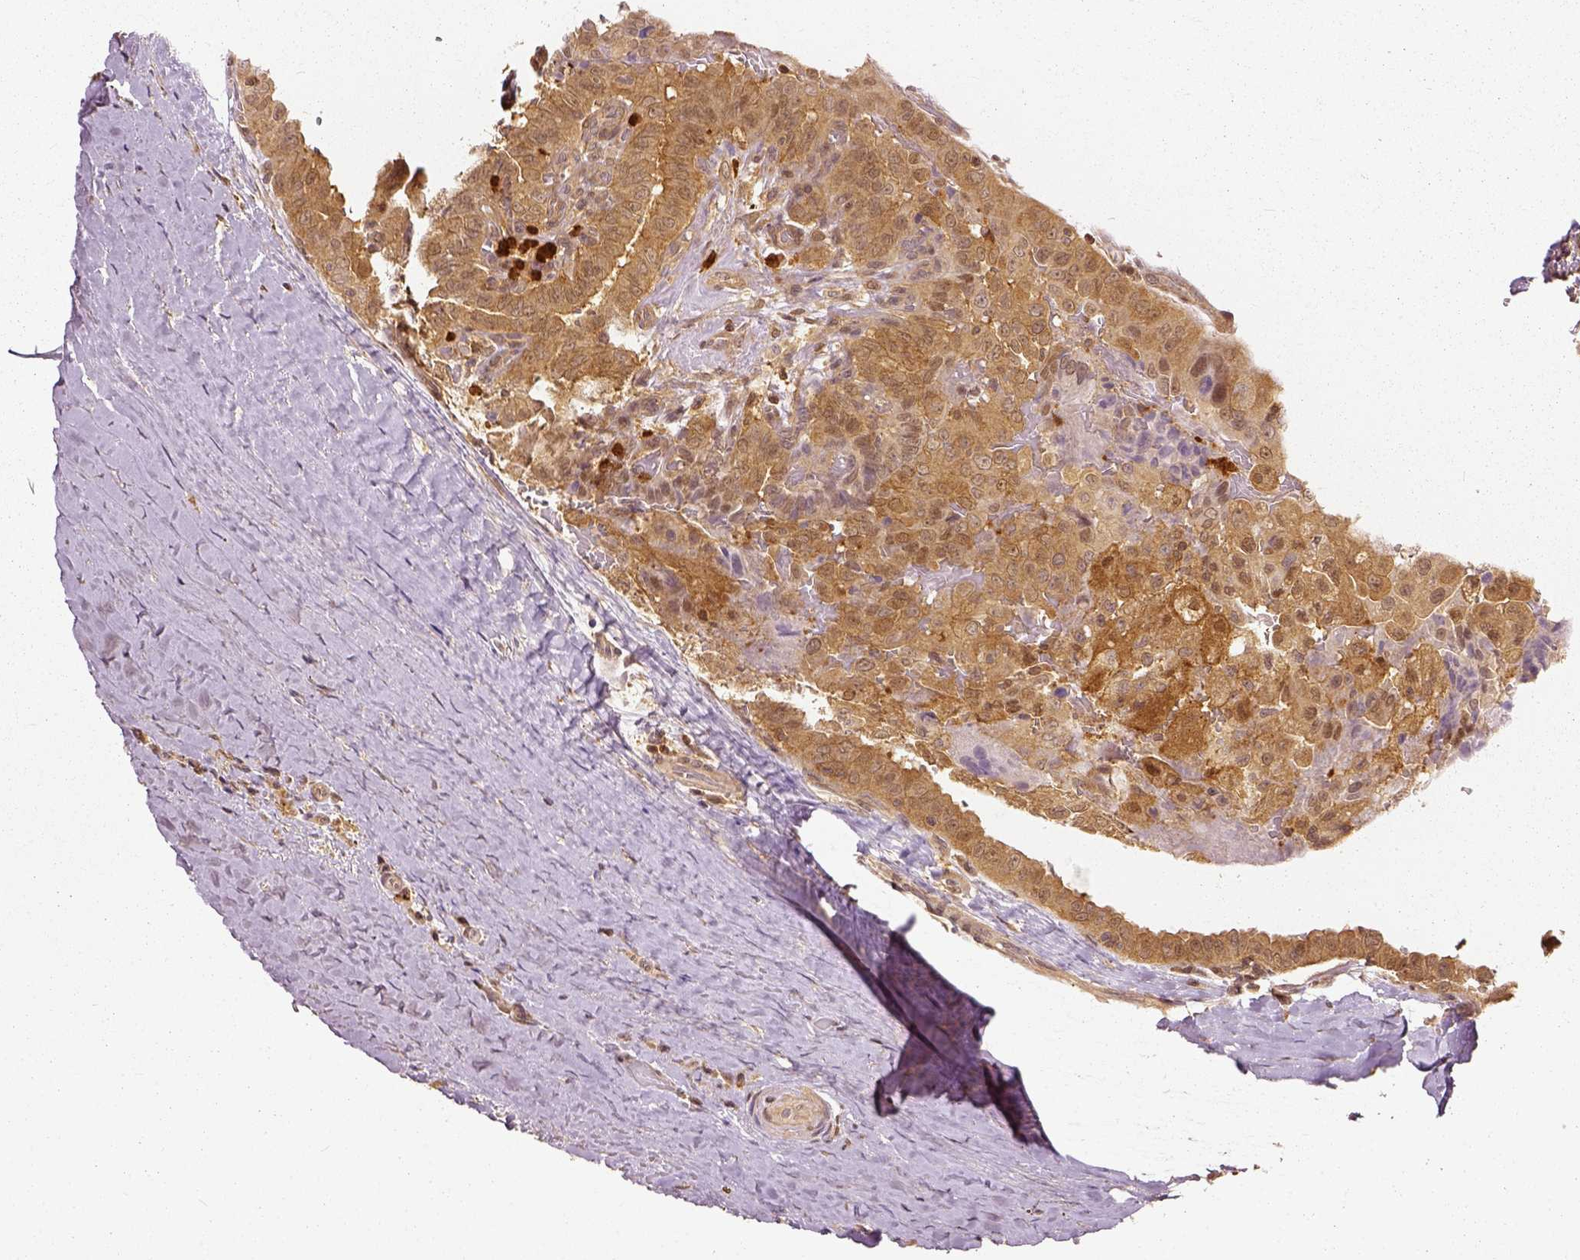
{"staining": {"intensity": "moderate", "quantity": ">75%", "location": "cytoplasmic/membranous"}, "tissue": "thyroid cancer", "cell_type": "Tumor cells", "image_type": "cancer", "snomed": [{"axis": "morphology", "description": "Papillary adenocarcinoma, NOS"}, {"axis": "morphology", "description": "Papillary adenoma metastatic"}, {"axis": "topography", "description": "Thyroid gland"}], "caption": "Papillary adenoma metastatic (thyroid) stained with IHC exhibits moderate cytoplasmic/membranous positivity in approximately >75% of tumor cells. Immunohistochemistry stains the protein of interest in brown and the nuclei are stained blue.", "gene": "GPI", "patient": {"sex": "female", "age": 50}}